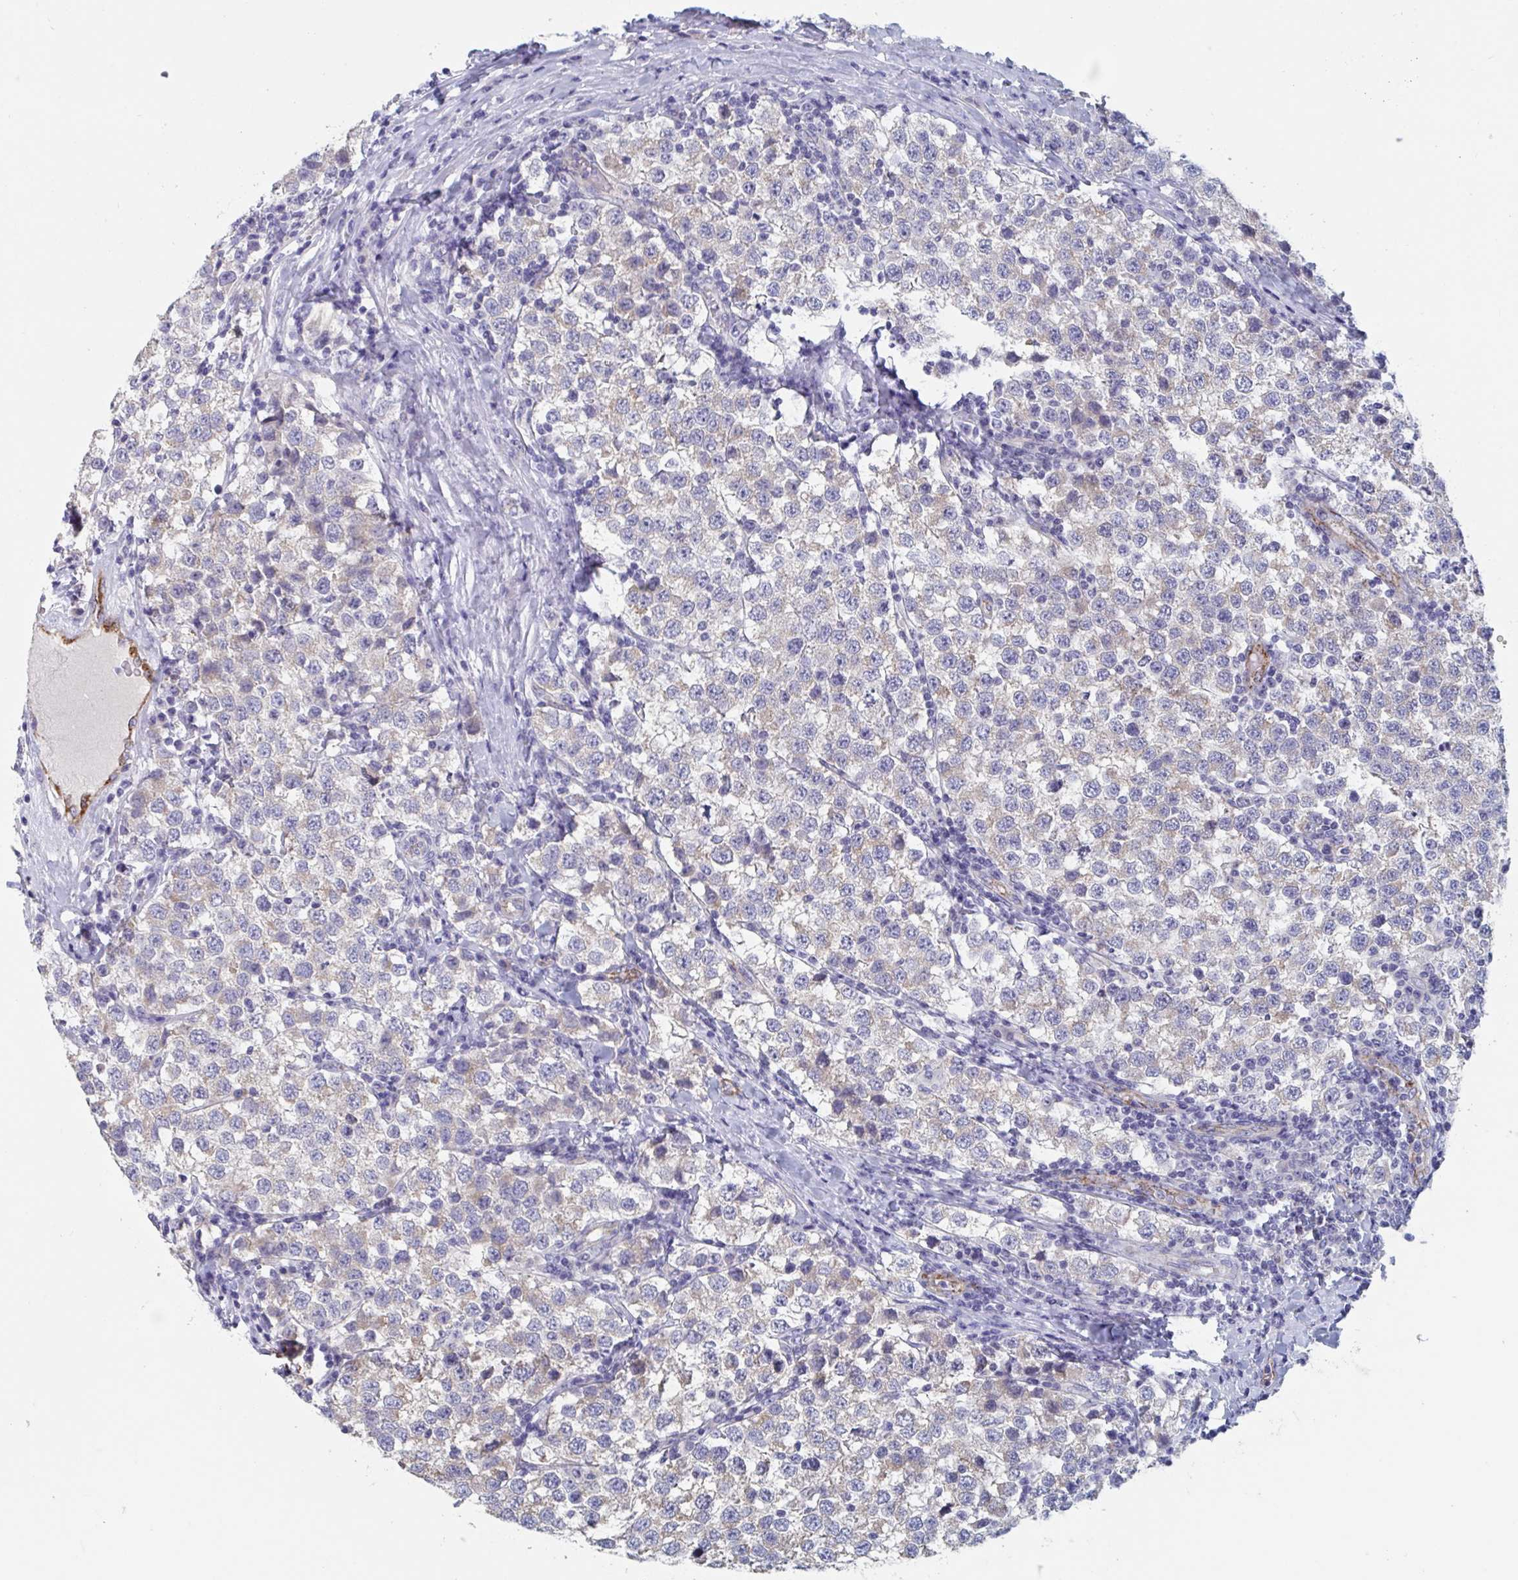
{"staining": {"intensity": "weak", "quantity": "<25%", "location": "cytoplasmic/membranous"}, "tissue": "testis cancer", "cell_type": "Tumor cells", "image_type": "cancer", "snomed": [{"axis": "morphology", "description": "Seminoma, NOS"}, {"axis": "topography", "description": "Testis"}], "caption": "Tumor cells show no significant staining in testis cancer (seminoma).", "gene": "ABHD16A", "patient": {"sex": "male", "age": 34}}